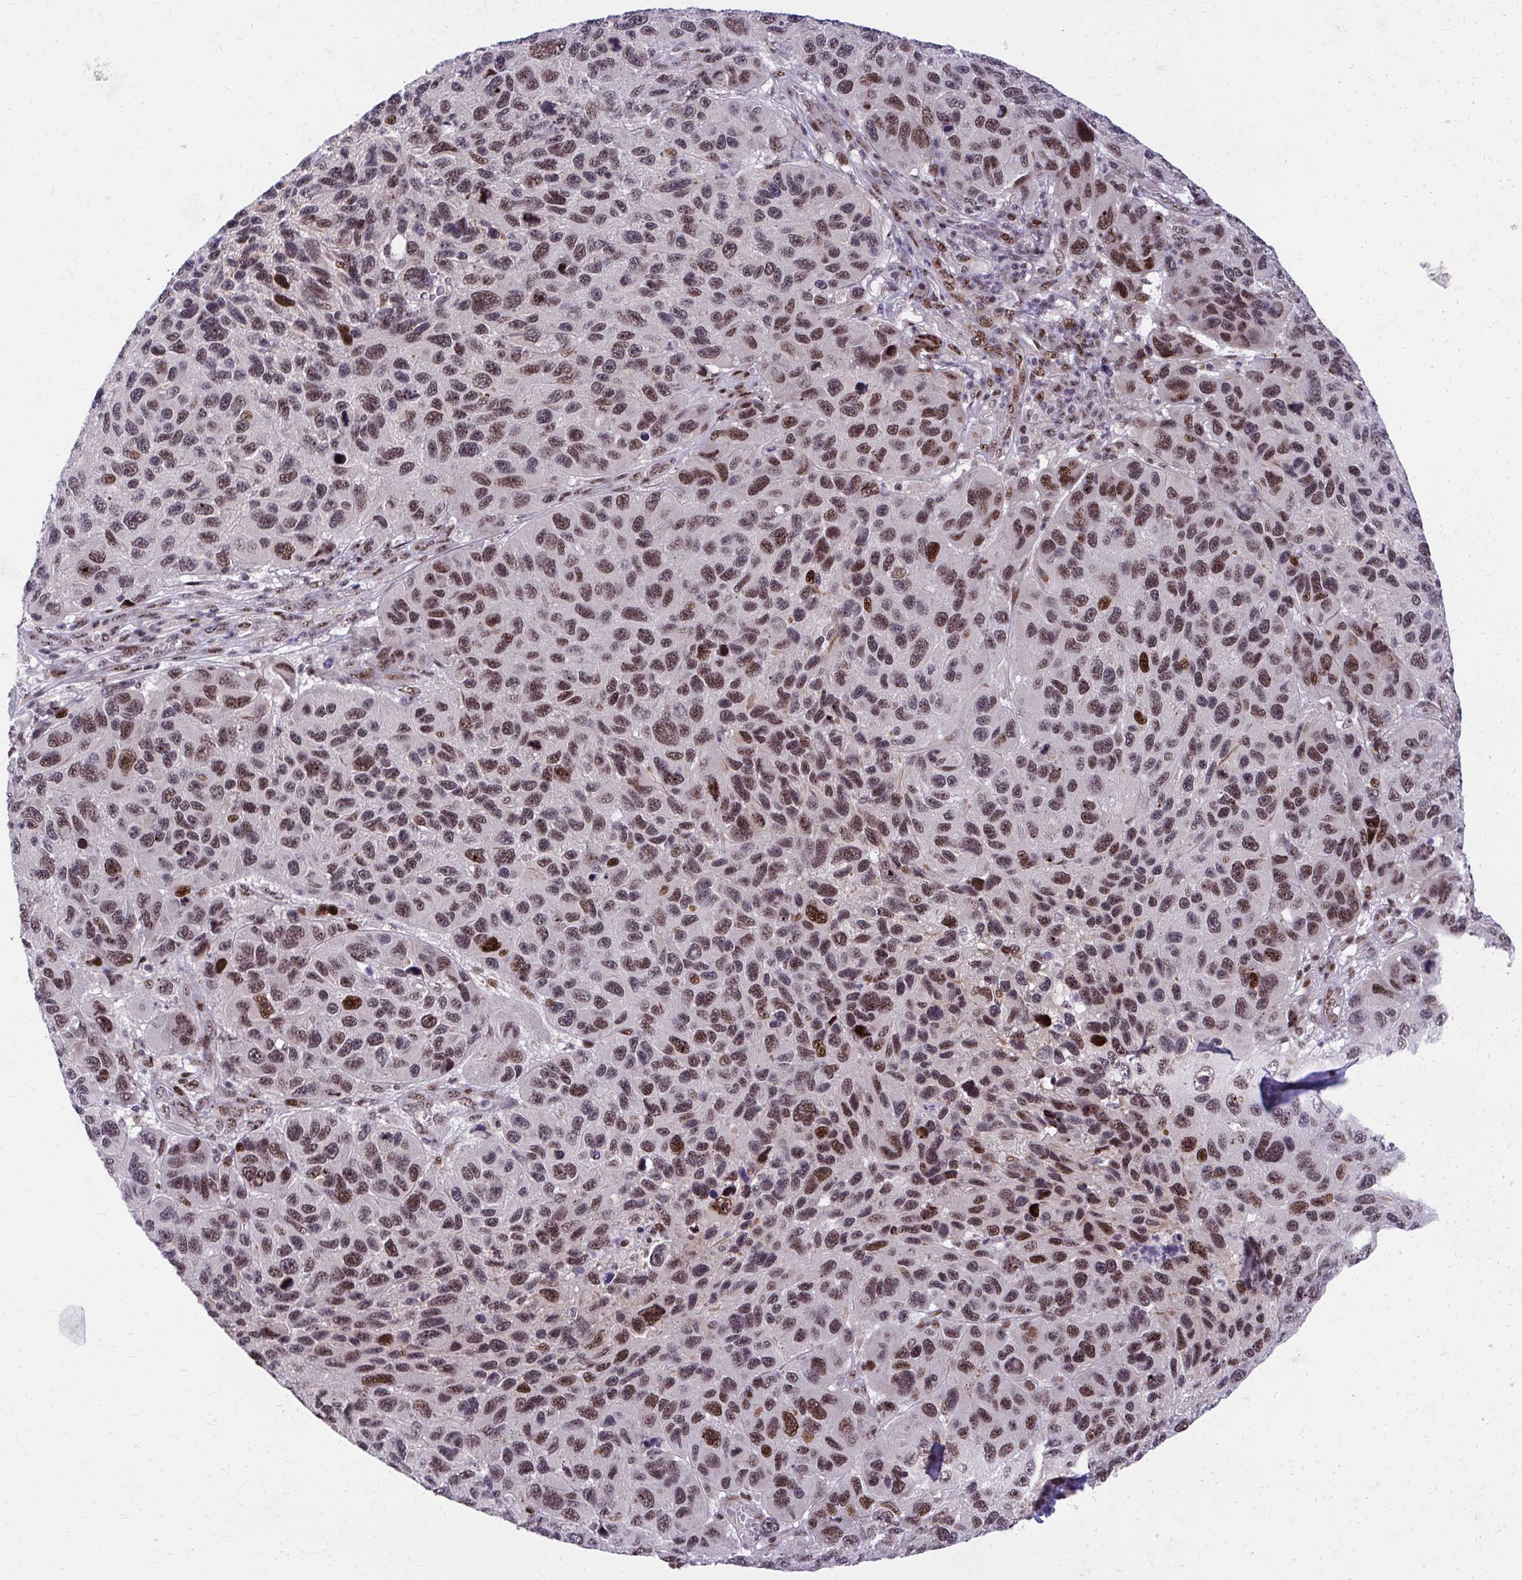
{"staining": {"intensity": "moderate", "quantity": "25%-75%", "location": "nuclear"}, "tissue": "melanoma", "cell_type": "Tumor cells", "image_type": "cancer", "snomed": [{"axis": "morphology", "description": "Malignant melanoma, NOS"}, {"axis": "topography", "description": "Skin"}], "caption": "Moderate nuclear protein staining is identified in about 25%-75% of tumor cells in malignant melanoma. (Stains: DAB in brown, nuclei in blue, Microscopy: brightfield microscopy at high magnification).", "gene": "HOXA4", "patient": {"sex": "male", "age": 53}}